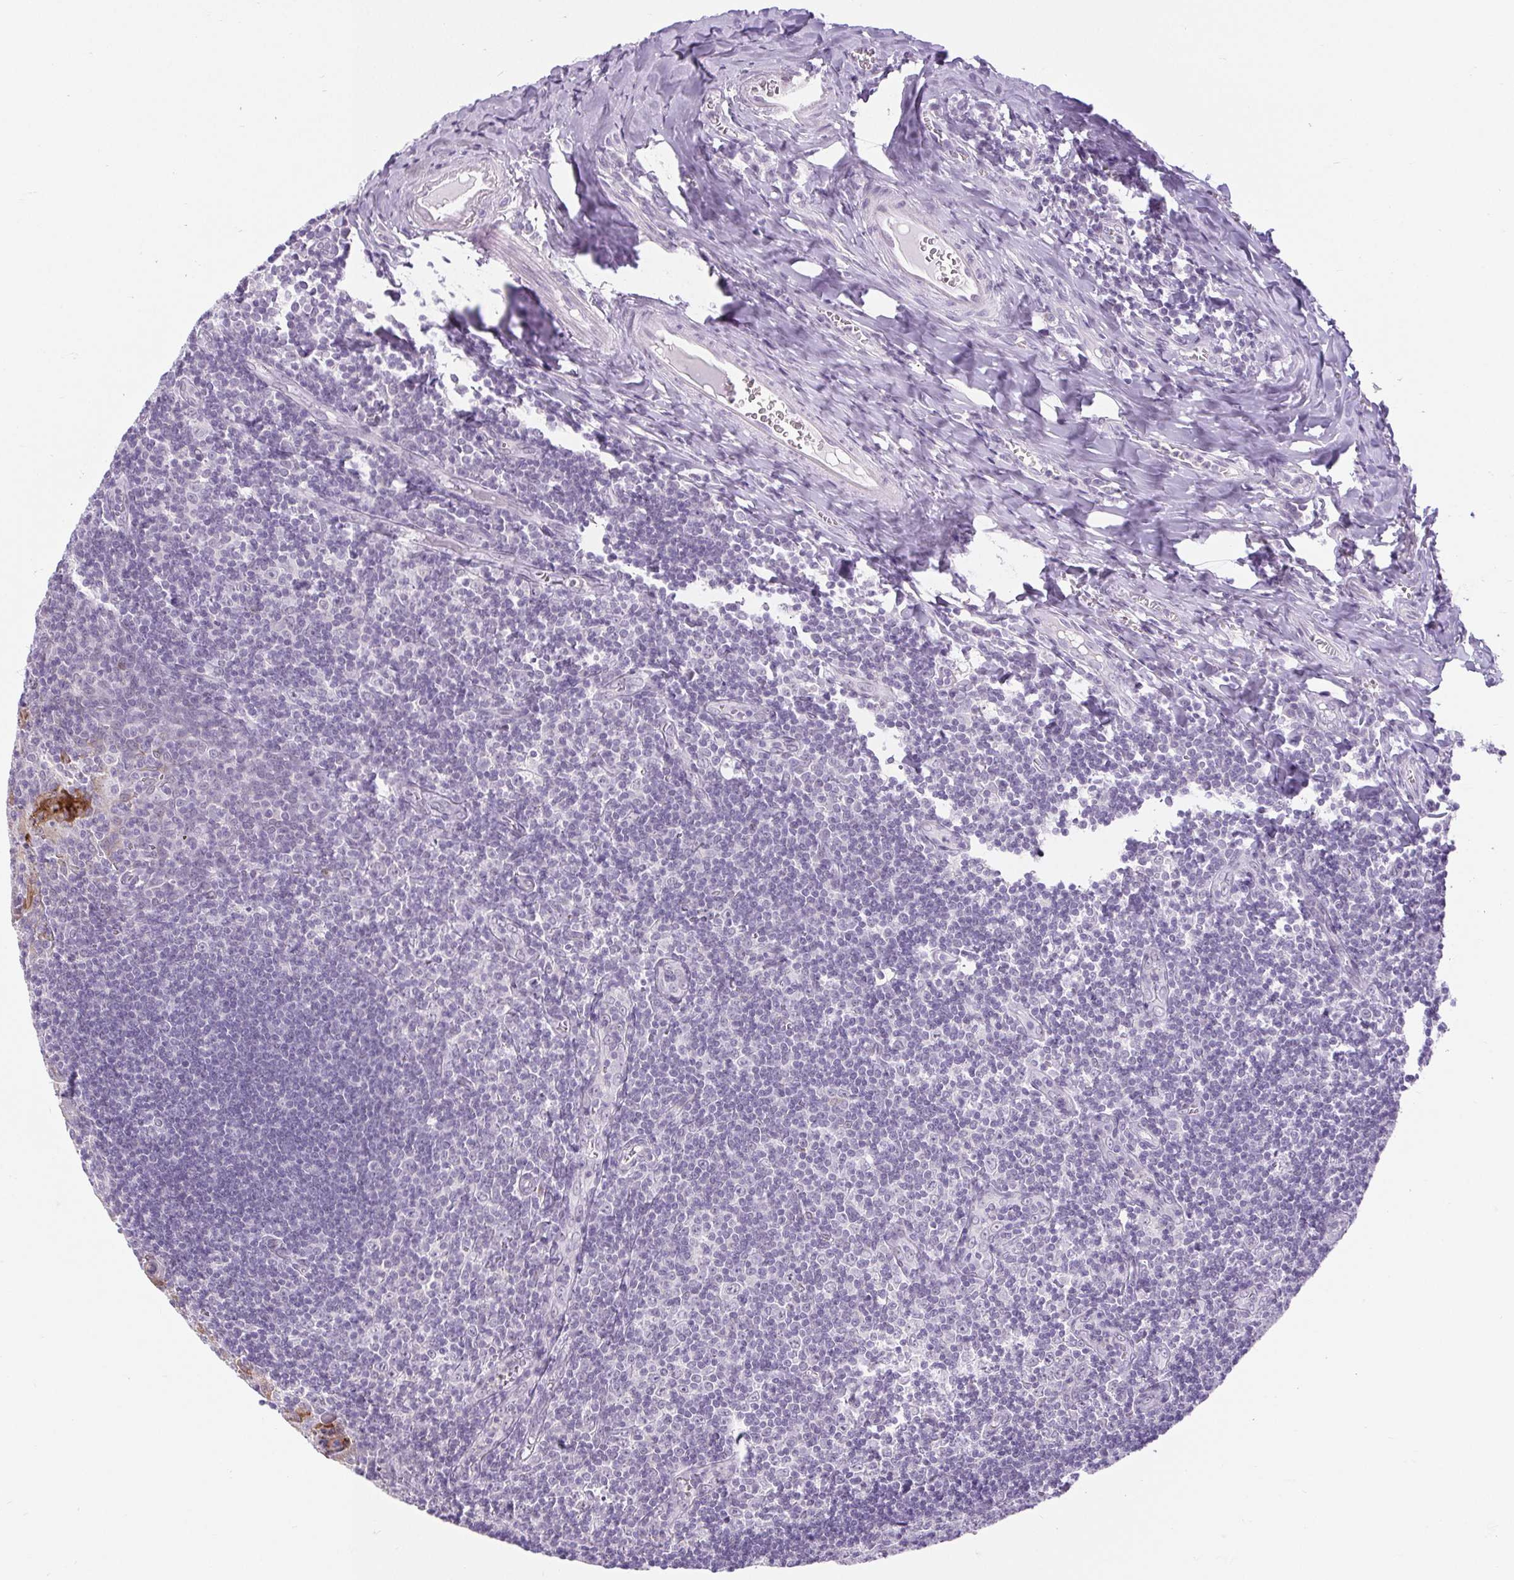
{"staining": {"intensity": "negative", "quantity": "none", "location": "none"}, "tissue": "tonsil", "cell_type": "Germinal center cells", "image_type": "normal", "snomed": [{"axis": "morphology", "description": "Normal tissue, NOS"}, {"axis": "morphology", "description": "Inflammation, NOS"}, {"axis": "topography", "description": "Tonsil"}], "caption": "An IHC histopathology image of unremarkable tonsil is shown. There is no staining in germinal center cells of tonsil.", "gene": "BCAS1", "patient": {"sex": "female", "age": 31}}